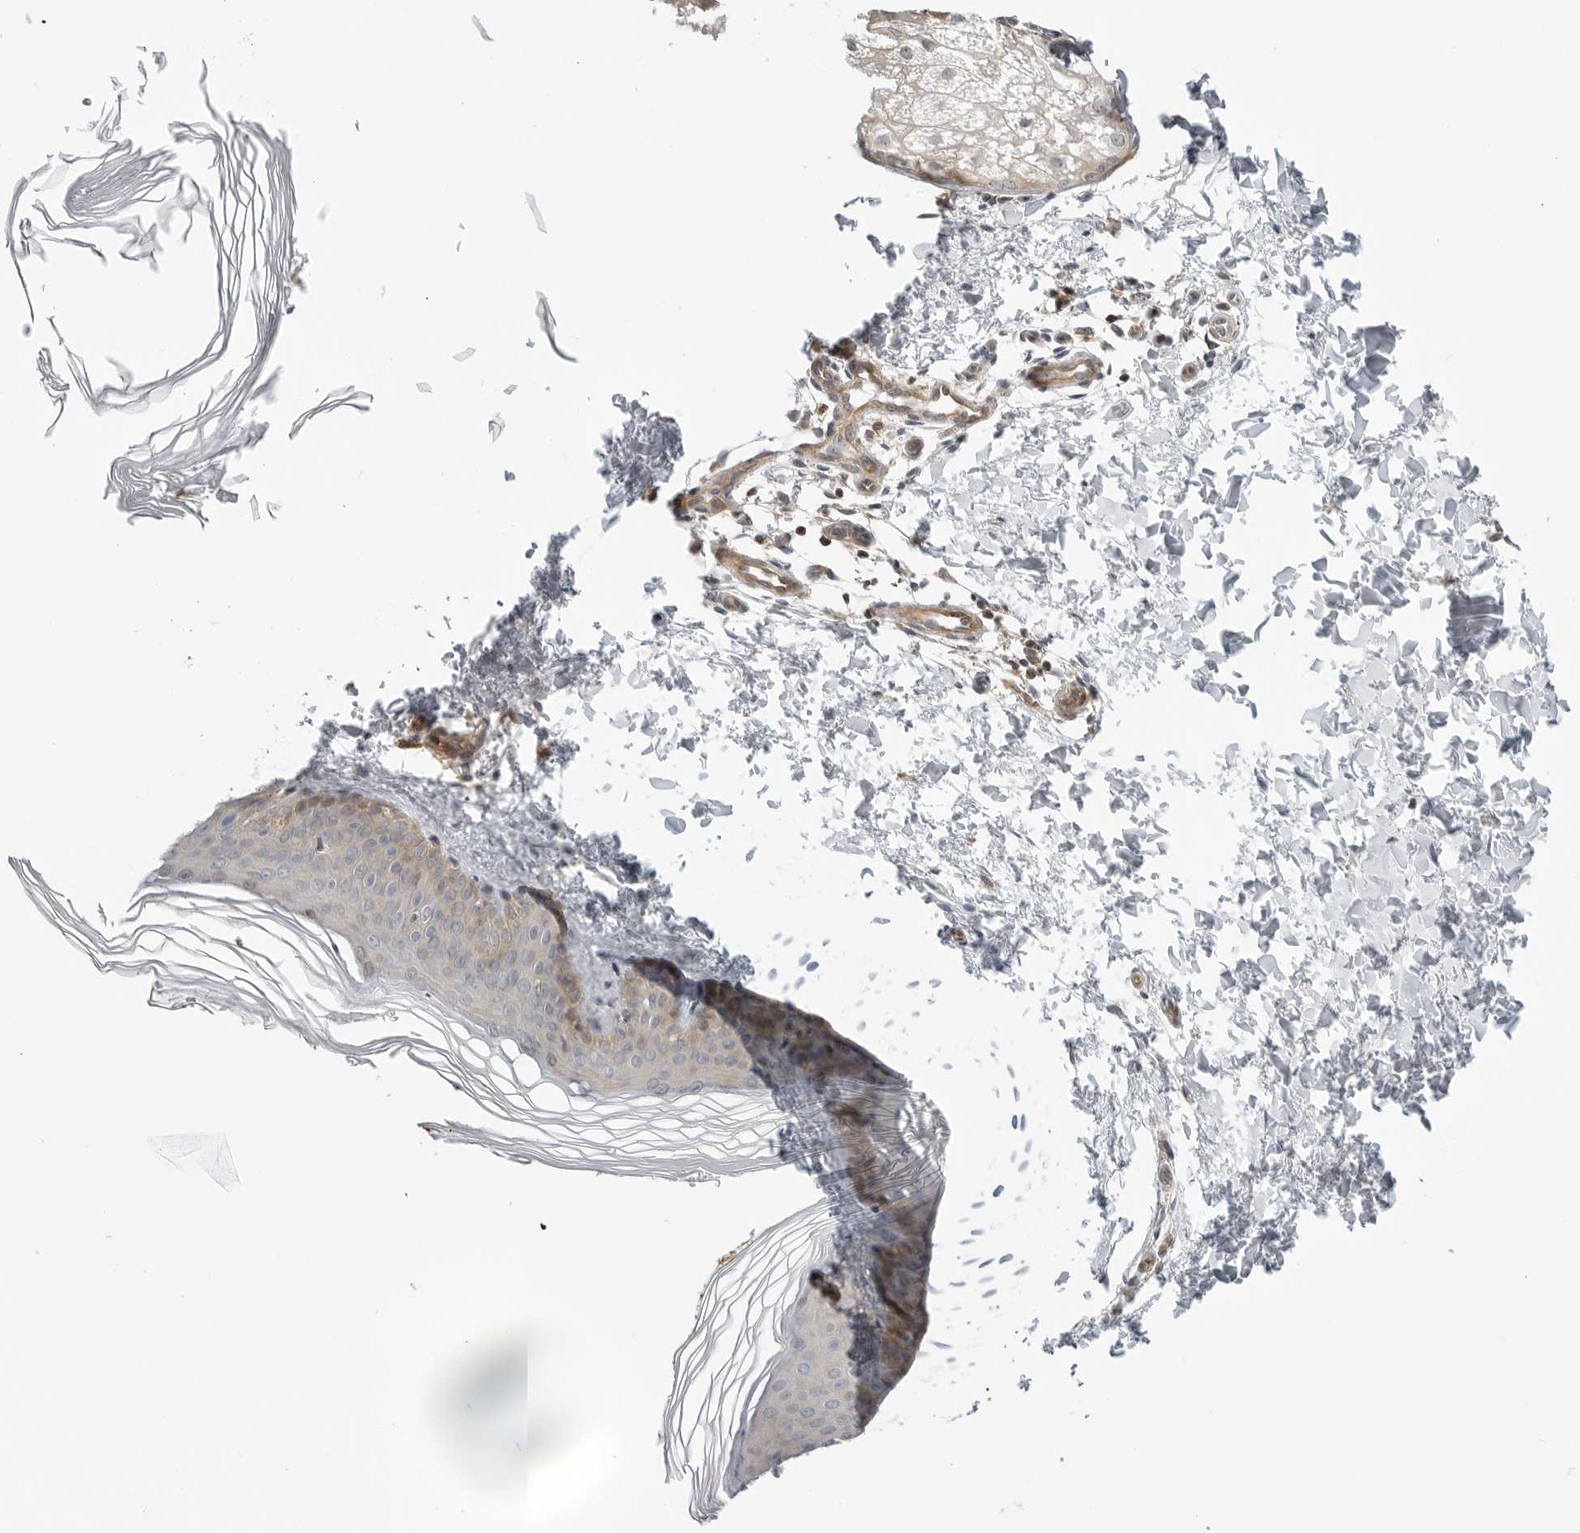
{"staining": {"intensity": "negative", "quantity": "none", "location": "none"}, "tissue": "skin", "cell_type": "Fibroblasts", "image_type": "normal", "snomed": [{"axis": "morphology", "description": "Normal tissue, NOS"}, {"axis": "topography", "description": "Skin"}], "caption": "Fibroblasts are negative for protein expression in normal human skin. The staining was performed using DAB (3,3'-diaminobenzidine) to visualize the protein expression in brown, while the nuclei were stained in blue with hematoxylin (Magnification: 20x).", "gene": "STXBP3", "patient": {"sex": "female", "age": 27}}